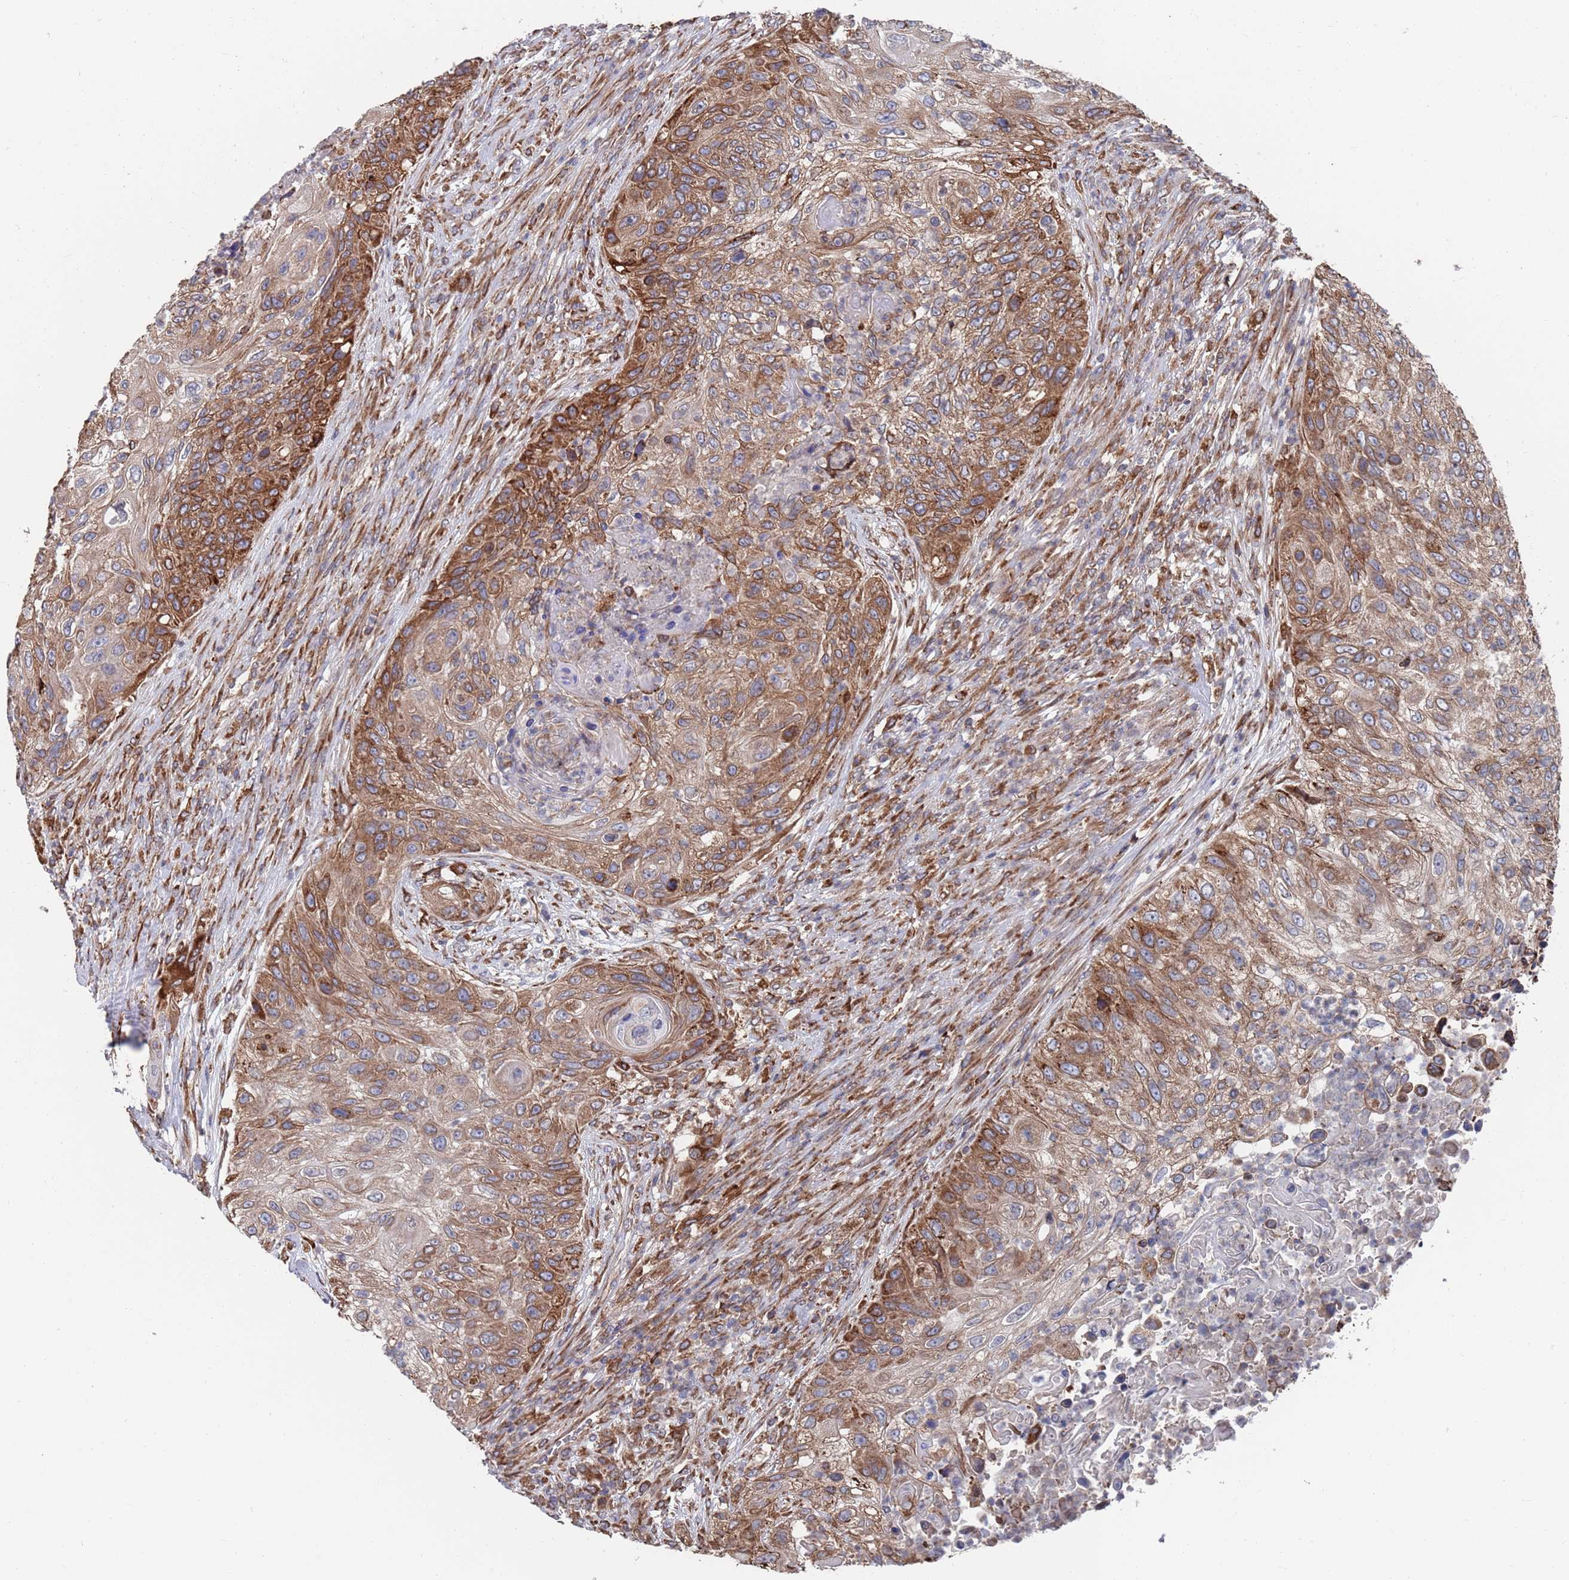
{"staining": {"intensity": "moderate", "quantity": ">75%", "location": "cytoplasmic/membranous"}, "tissue": "urothelial cancer", "cell_type": "Tumor cells", "image_type": "cancer", "snomed": [{"axis": "morphology", "description": "Urothelial carcinoma, High grade"}, {"axis": "topography", "description": "Urinary bladder"}], "caption": "IHC staining of urothelial cancer, which reveals medium levels of moderate cytoplasmic/membranous positivity in about >75% of tumor cells indicating moderate cytoplasmic/membranous protein positivity. The staining was performed using DAB (brown) for protein detection and nuclei were counterstained in hematoxylin (blue).", "gene": "GID8", "patient": {"sex": "female", "age": 60}}